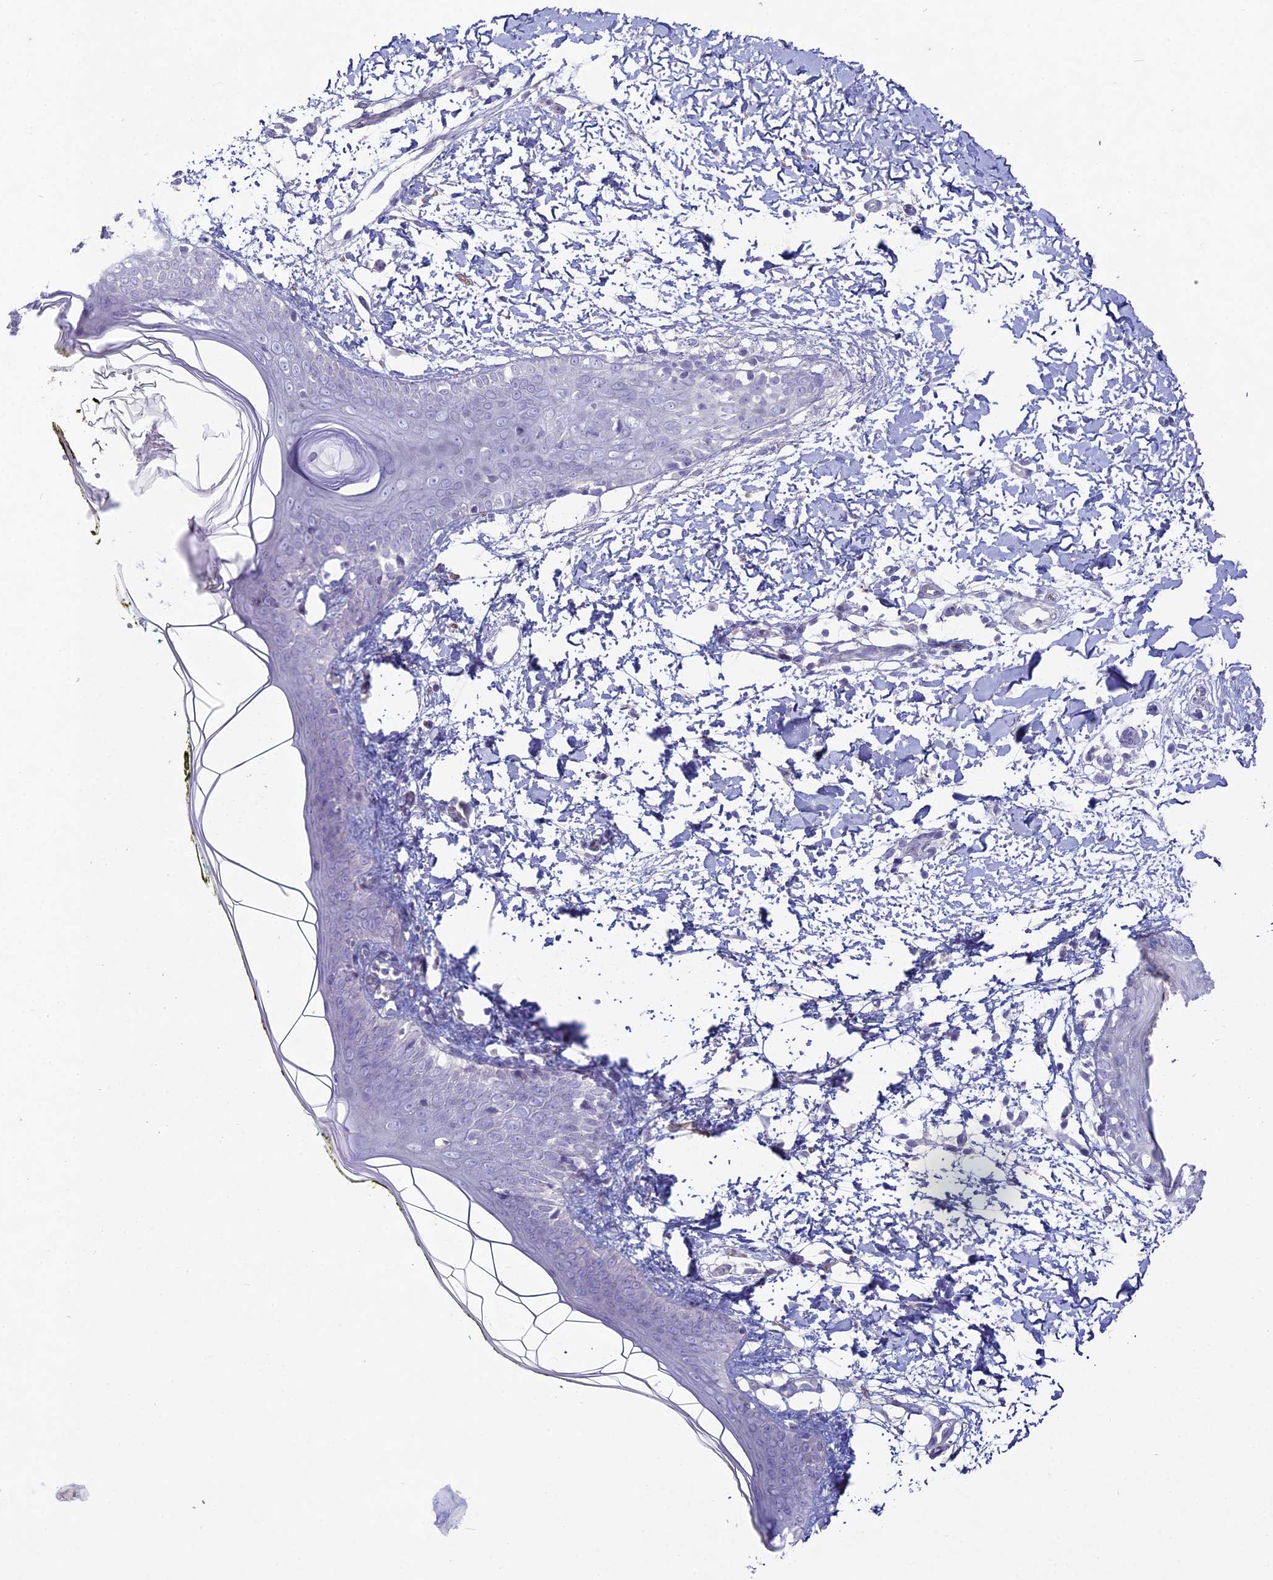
{"staining": {"intensity": "negative", "quantity": "none", "location": "none"}, "tissue": "skin", "cell_type": "Fibroblasts", "image_type": "normal", "snomed": [{"axis": "morphology", "description": "Normal tissue, NOS"}, {"axis": "topography", "description": "Skin"}], "caption": "Immunohistochemistry image of benign human skin stained for a protein (brown), which demonstrates no expression in fibroblasts.", "gene": "NCAM1", "patient": {"sex": "female", "age": 34}}